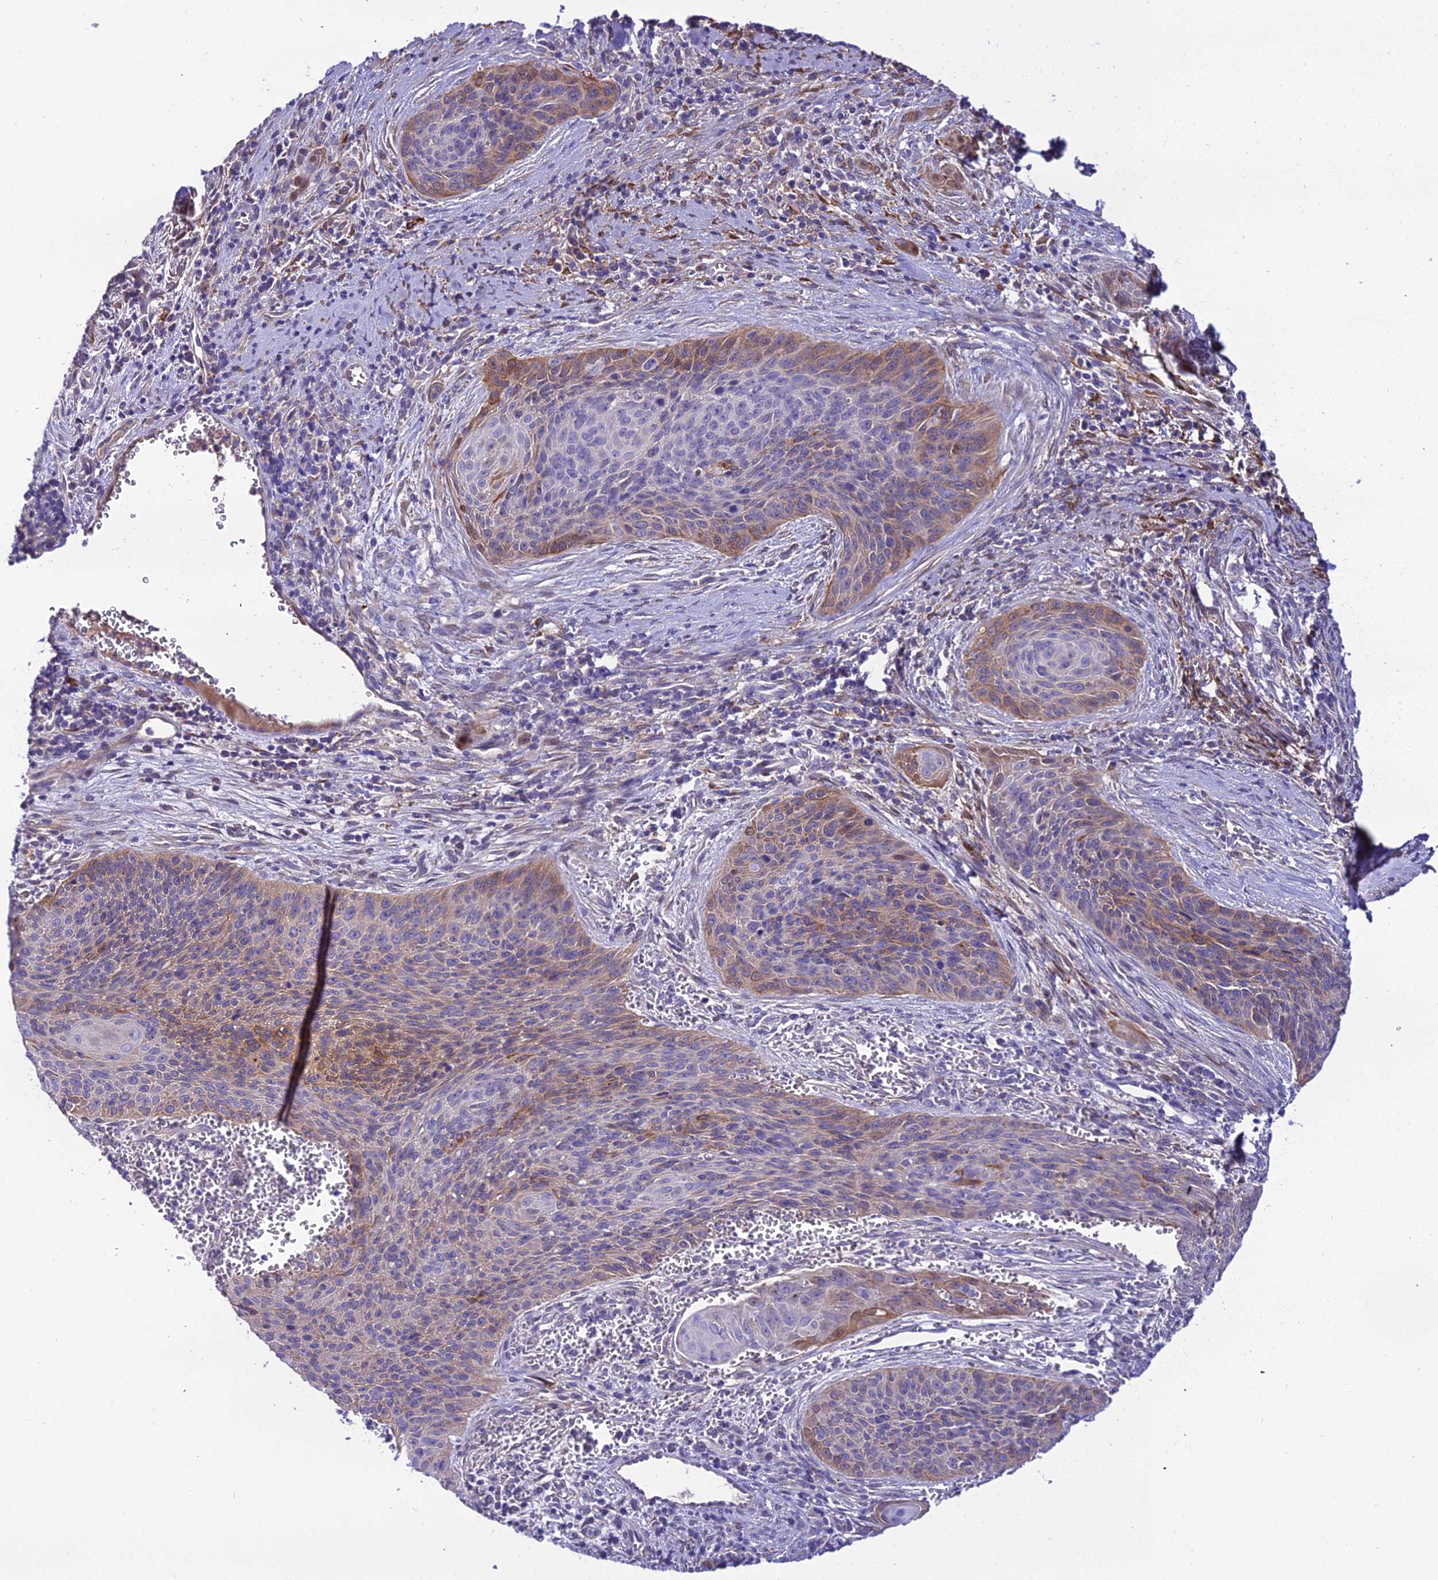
{"staining": {"intensity": "moderate", "quantity": "<25%", "location": "cytoplasmic/membranous"}, "tissue": "cervical cancer", "cell_type": "Tumor cells", "image_type": "cancer", "snomed": [{"axis": "morphology", "description": "Squamous cell carcinoma, NOS"}, {"axis": "topography", "description": "Cervix"}], "caption": "This image exhibits immunohistochemistry (IHC) staining of cervical cancer, with low moderate cytoplasmic/membranous positivity in approximately <25% of tumor cells.", "gene": "MB21D2", "patient": {"sex": "female", "age": 55}}